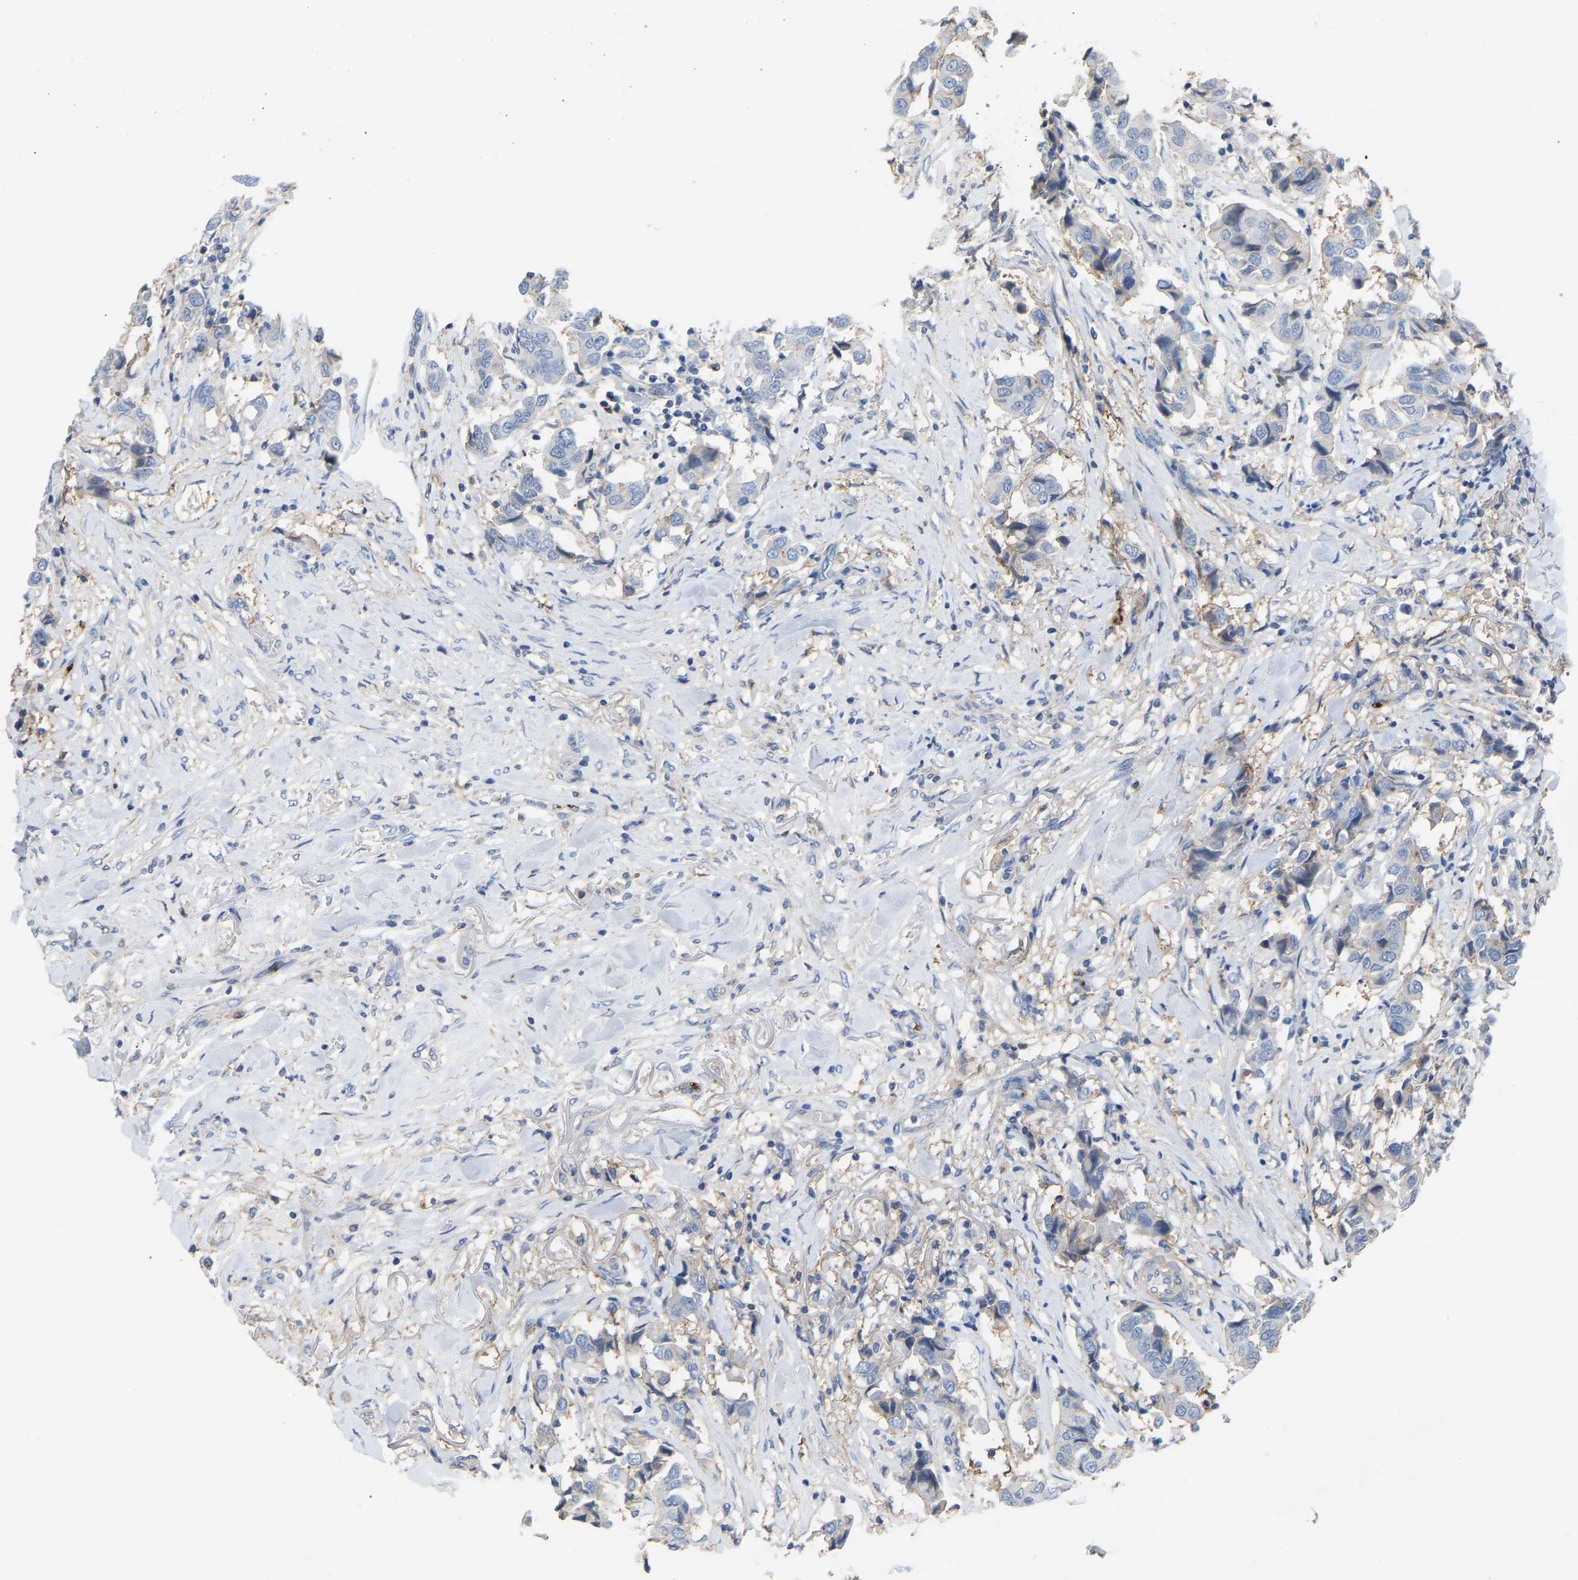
{"staining": {"intensity": "negative", "quantity": "none", "location": "none"}, "tissue": "breast cancer", "cell_type": "Tumor cells", "image_type": "cancer", "snomed": [{"axis": "morphology", "description": "Duct carcinoma"}, {"axis": "topography", "description": "Breast"}], "caption": "The histopathology image exhibits no staining of tumor cells in infiltrating ductal carcinoma (breast).", "gene": "ZNF449", "patient": {"sex": "female", "age": 80}}